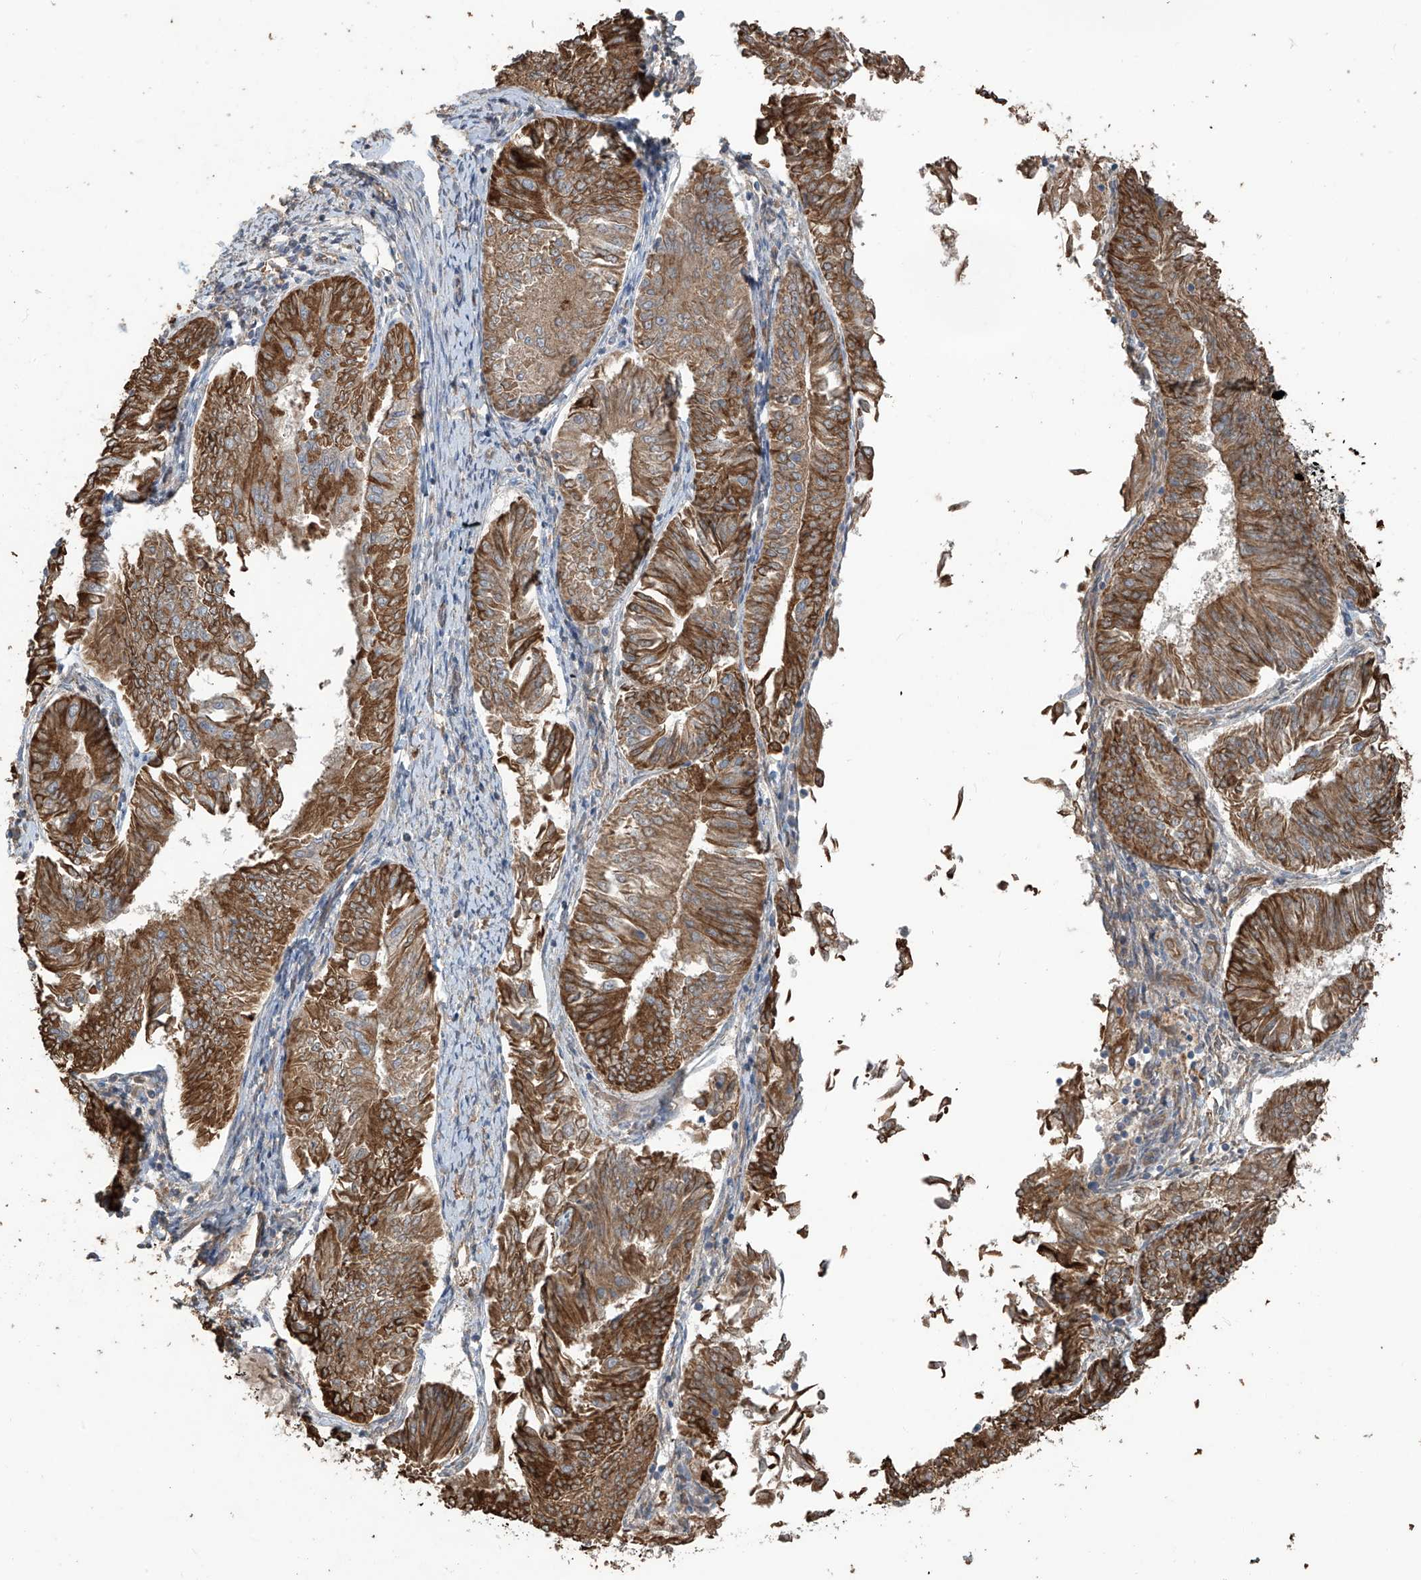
{"staining": {"intensity": "moderate", "quantity": ">75%", "location": "cytoplasmic/membranous"}, "tissue": "endometrial cancer", "cell_type": "Tumor cells", "image_type": "cancer", "snomed": [{"axis": "morphology", "description": "Adenocarcinoma, NOS"}, {"axis": "topography", "description": "Endometrium"}], "caption": "The immunohistochemical stain labels moderate cytoplasmic/membranous expression in tumor cells of endometrial cancer (adenocarcinoma) tissue.", "gene": "AGBL5", "patient": {"sex": "female", "age": 58}}